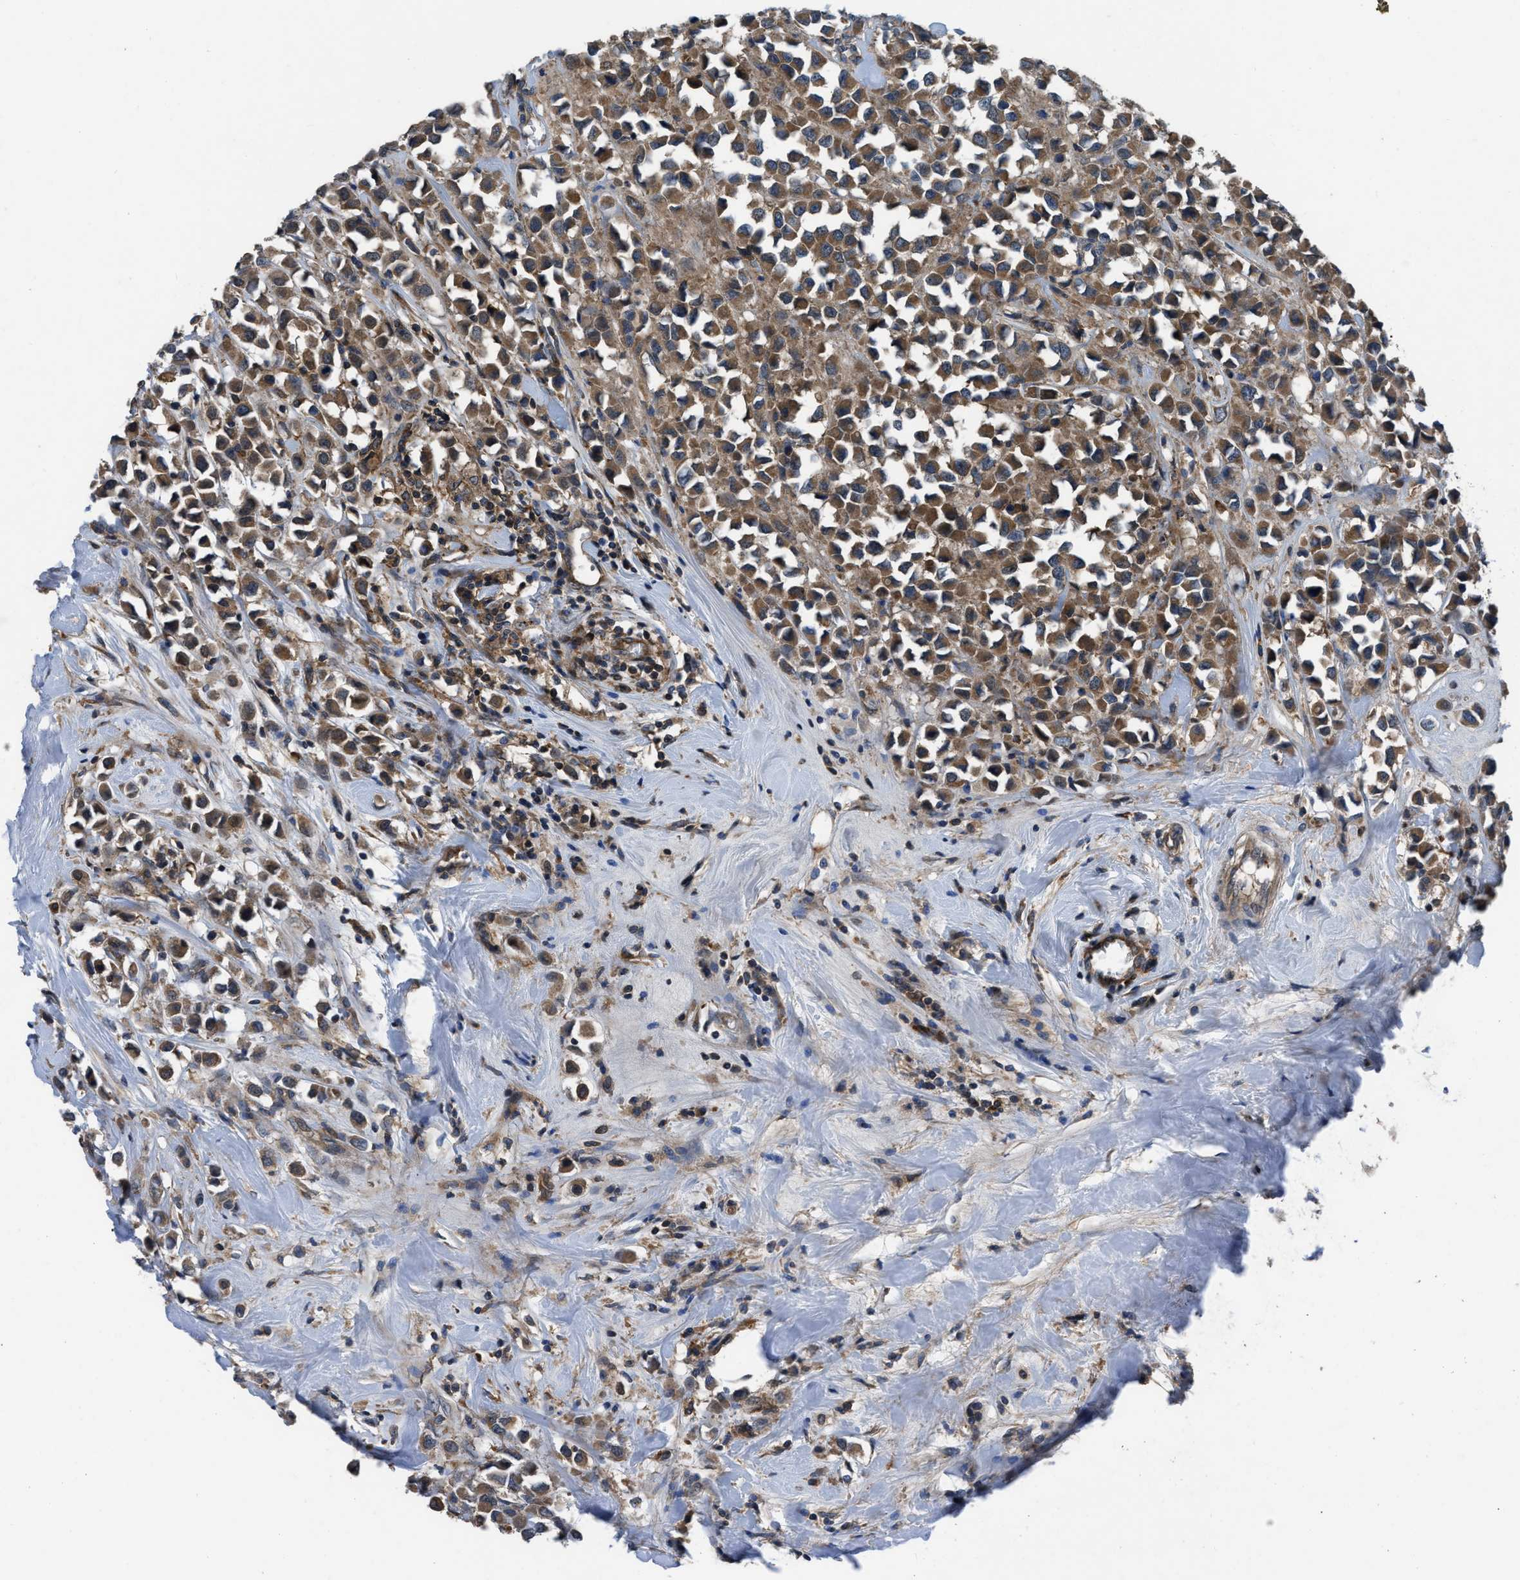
{"staining": {"intensity": "moderate", "quantity": ">75%", "location": "cytoplasmic/membranous,nuclear"}, "tissue": "breast cancer", "cell_type": "Tumor cells", "image_type": "cancer", "snomed": [{"axis": "morphology", "description": "Duct carcinoma"}, {"axis": "topography", "description": "Breast"}], "caption": "Moderate cytoplasmic/membranous and nuclear staining is identified in approximately >75% of tumor cells in intraductal carcinoma (breast).", "gene": "USP25", "patient": {"sex": "female", "age": 61}}